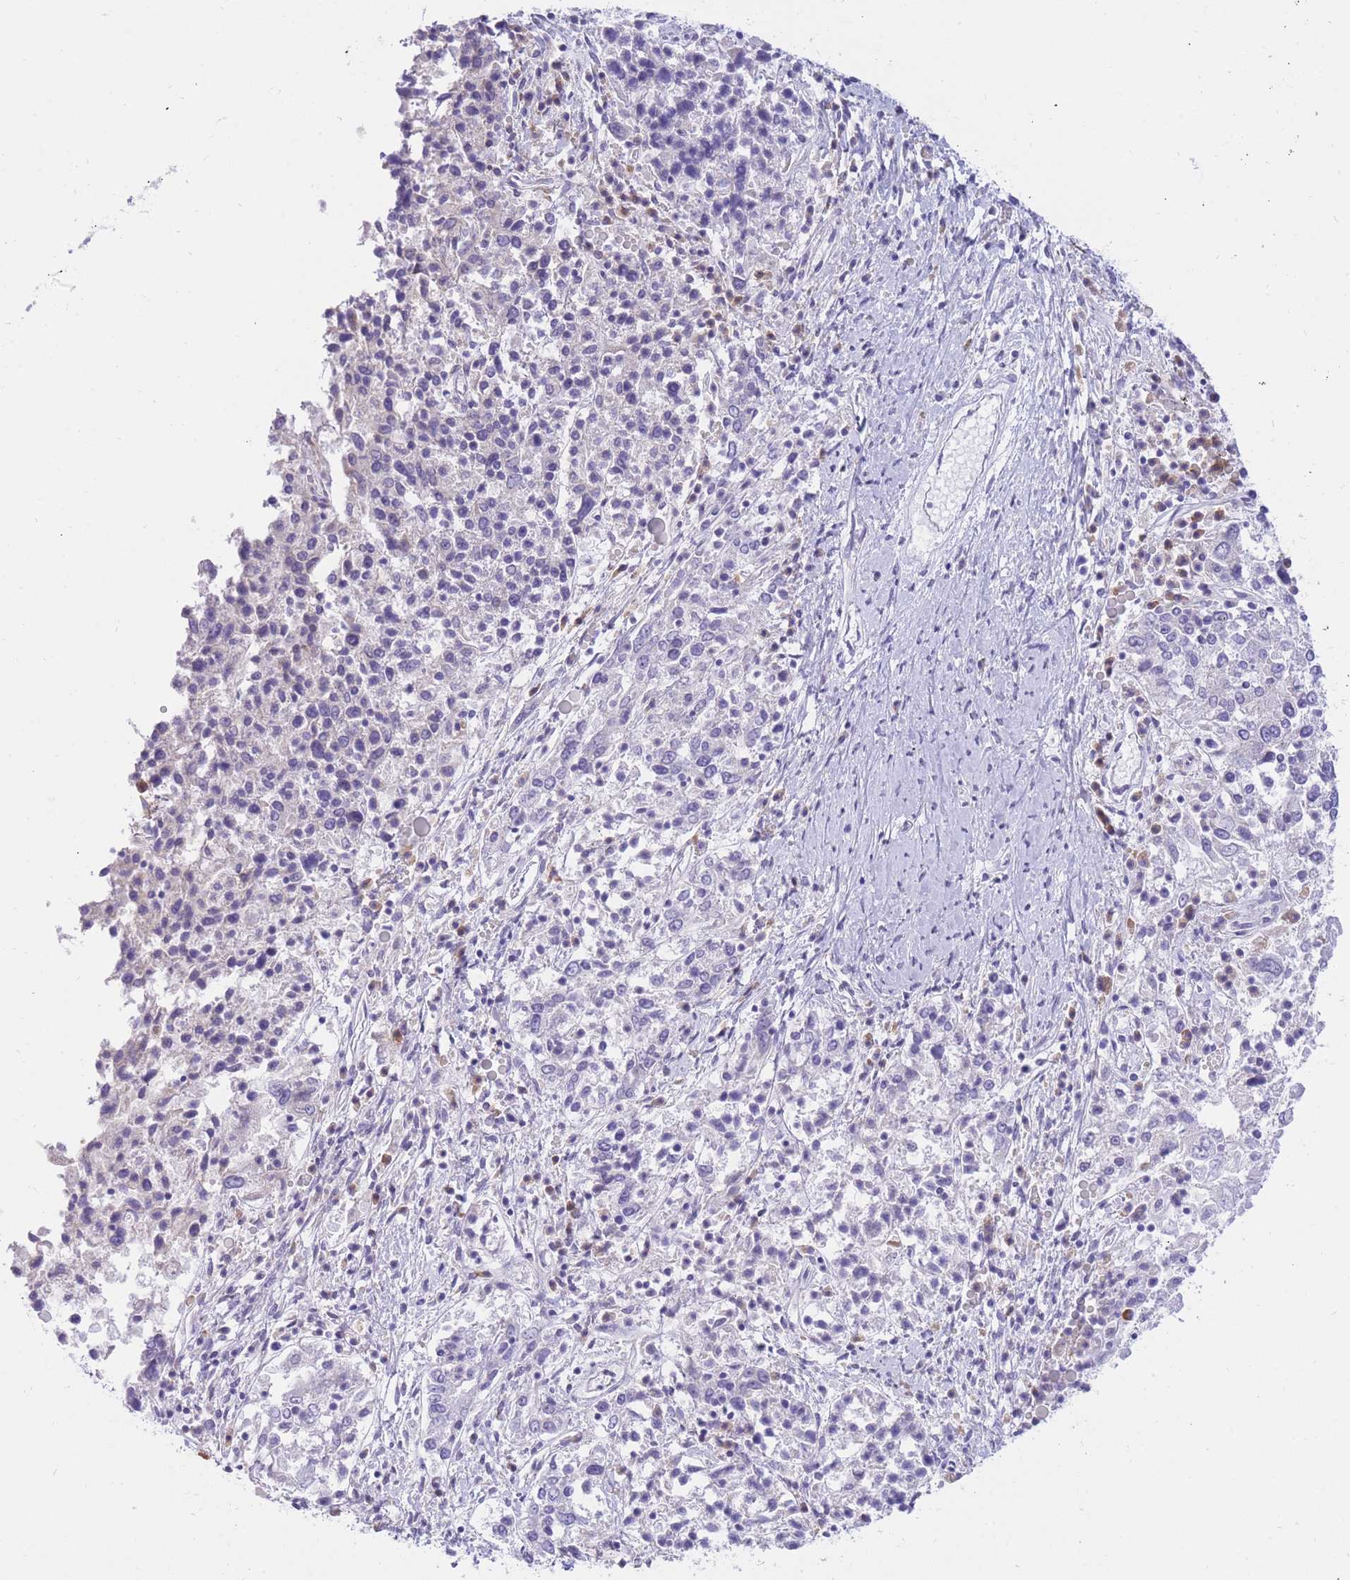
{"staining": {"intensity": "negative", "quantity": "none", "location": "none"}, "tissue": "ovarian cancer", "cell_type": "Tumor cells", "image_type": "cancer", "snomed": [{"axis": "morphology", "description": "Carcinoma, endometroid"}, {"axis": "topography", "description": "Ovary"}], "caption": "The micrograph shows no staining of tumor cells in ovarian endometroid carcinoma.", "gene": "SSUH2", "patient": {"sex": "female", "age": 62}}